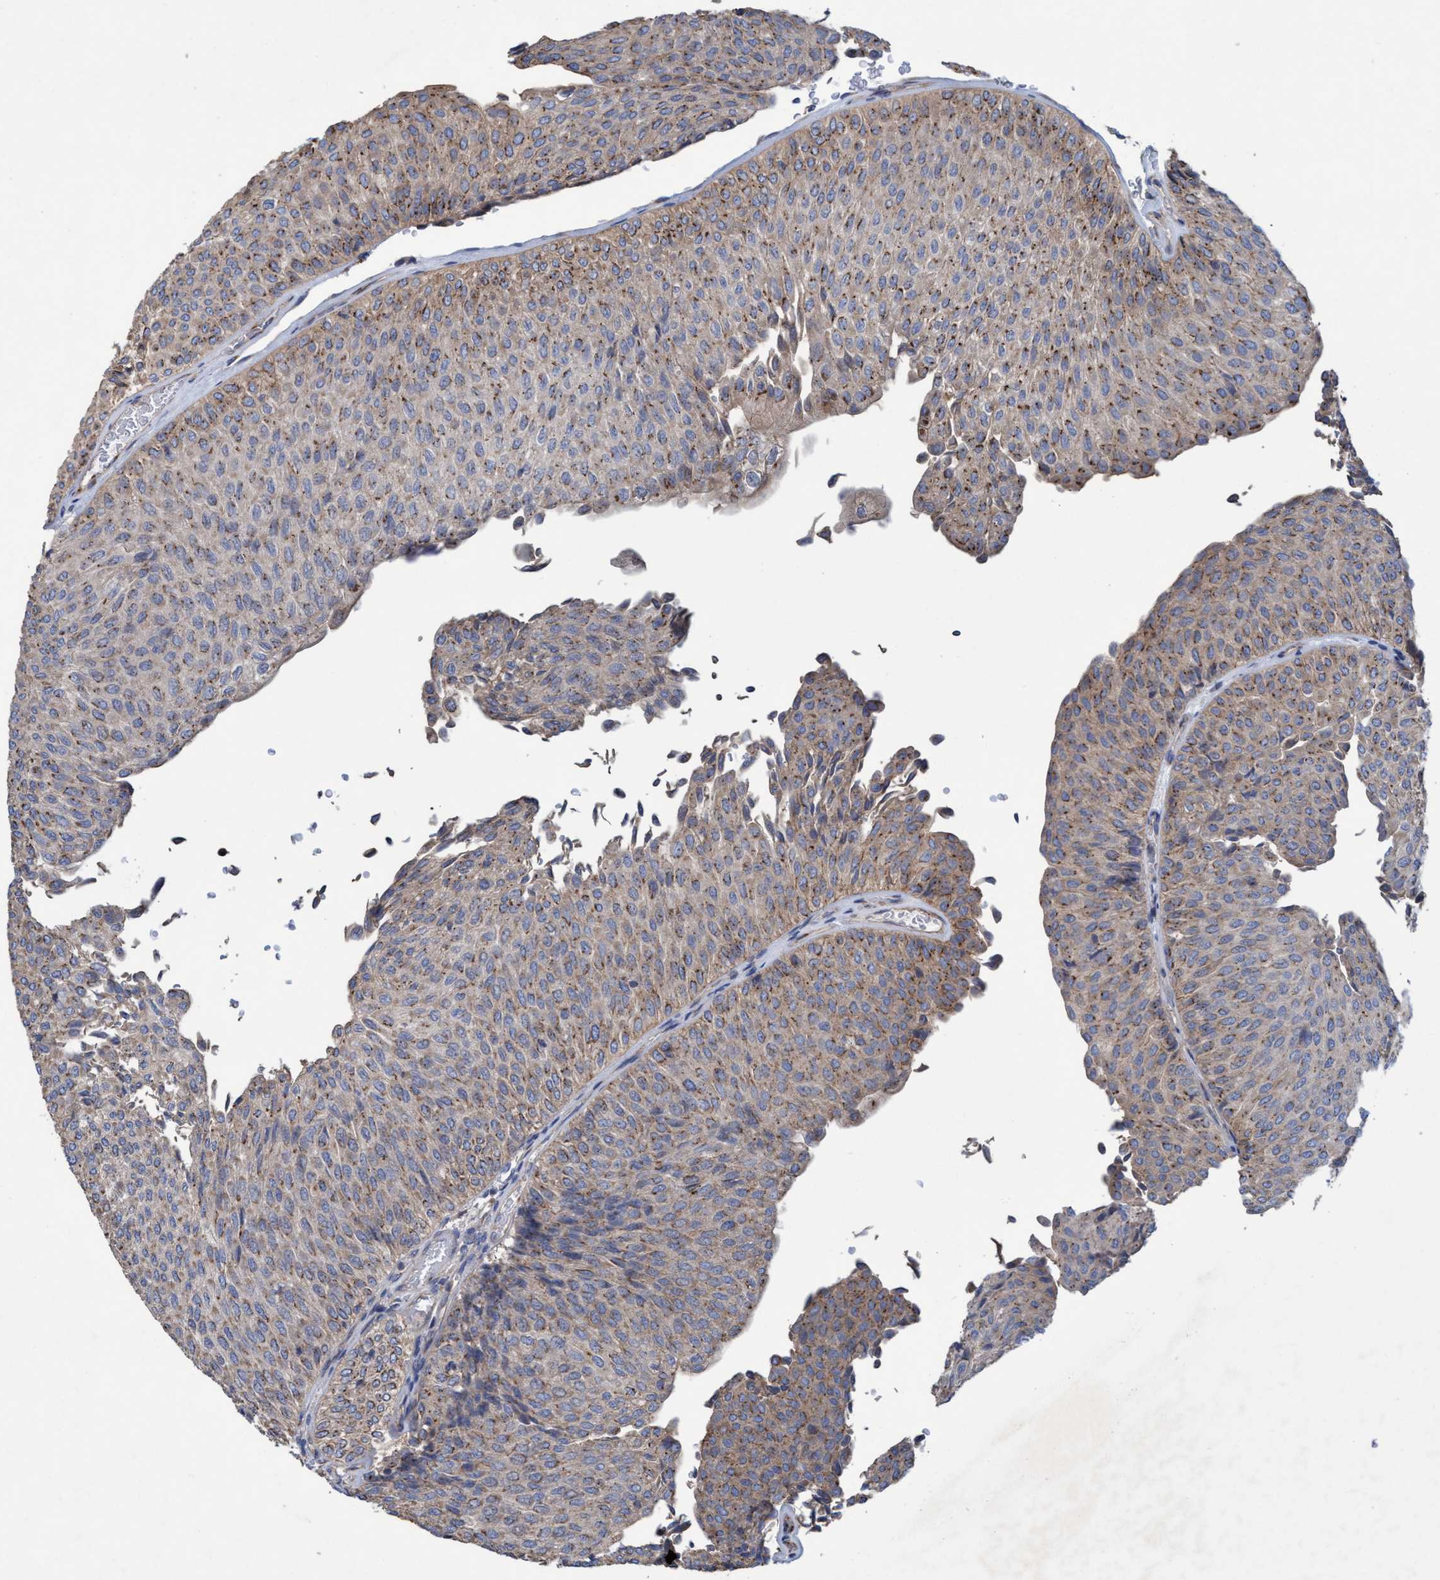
{"staining": {"intensity": "weak", "quantity": ">75%", "location": "cytoplasmic/membranous"}, "tissue": "urothelial cancer", "cell_type": "Tumor cells", "image_type": "cancer", "snomed": [{"axis": "morphology", "description": "Urothelial carcinoma, Low grade"}, {"axis": "topography", "description": "Urinary bladder"}], "caption": "IHC photomicrograph of neoplastic tissue: low-grade urothelial carcinoma stained using immunohistochemistry (IHC) displays low levels of weak protein expression localized specifically in the cytoplasmic/membranous of tumor cells, appearing as a cytoplasmic/membranous brown color.", "gene": "BICD2", "patient": {"sex": "male", "age": 78}}